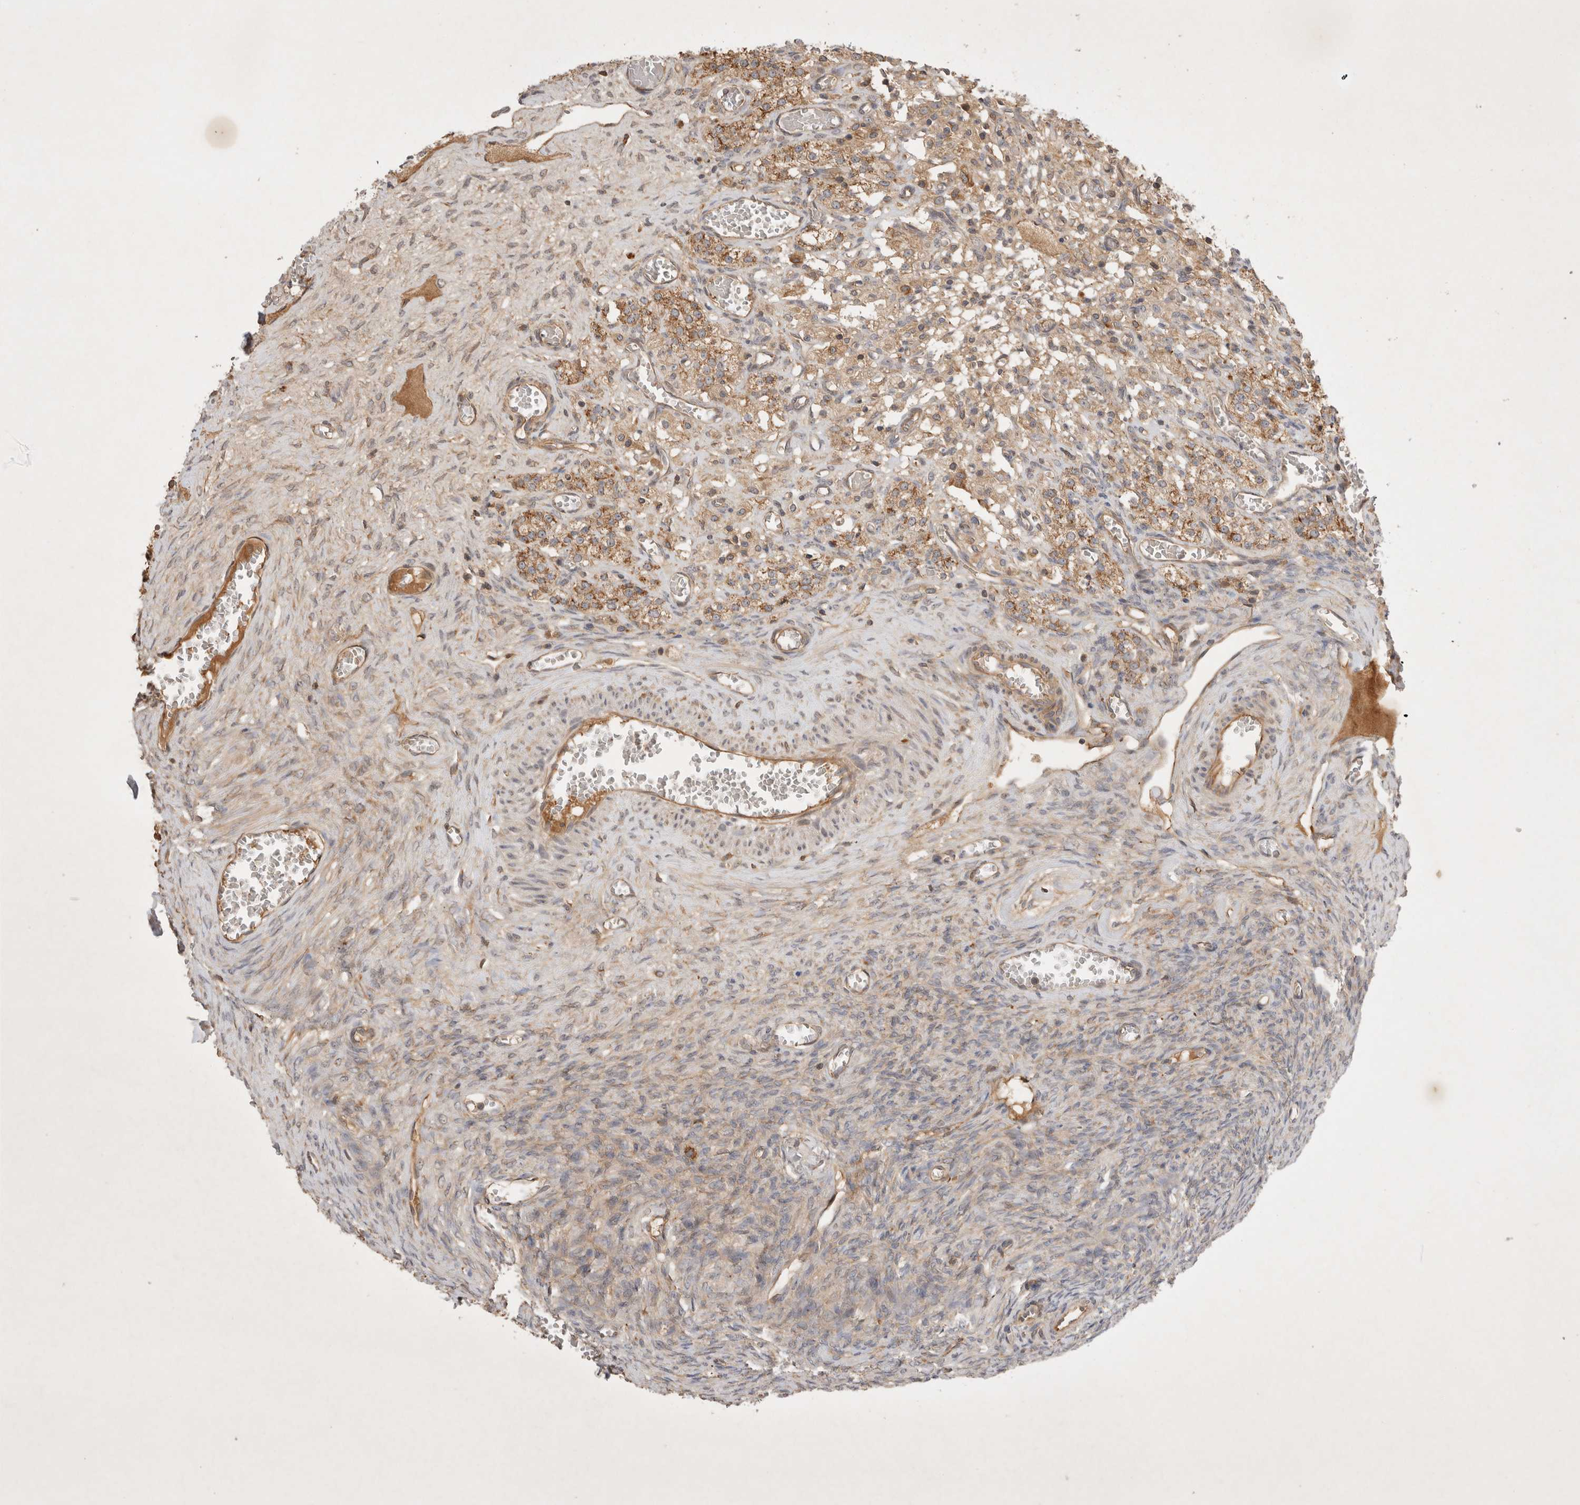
{"staining": {"intensity": "moderate", "quantity": ">75%", "location": "cytoplasmic/membranous"}, "tissue": "ovary", "cell_type": "Follicle cells", "image_type": "normal", "snomed": [{"axis": "morphology", "description": "Normal tissue, NOS"}, {"axis": "topography", "description": "Ovary"}], "caption": "Immunohistochemistry photomicrograph of benign ovary: ovary stained using IHC demonstrates medium levels of moderate protein expression localized specifically in the cytoplasmic/membranous of follicle cells, appearing as a cytoplasmic/membranous brown color.", "gene": "YES1", "patient": {"sex": "female", "age": 27}}